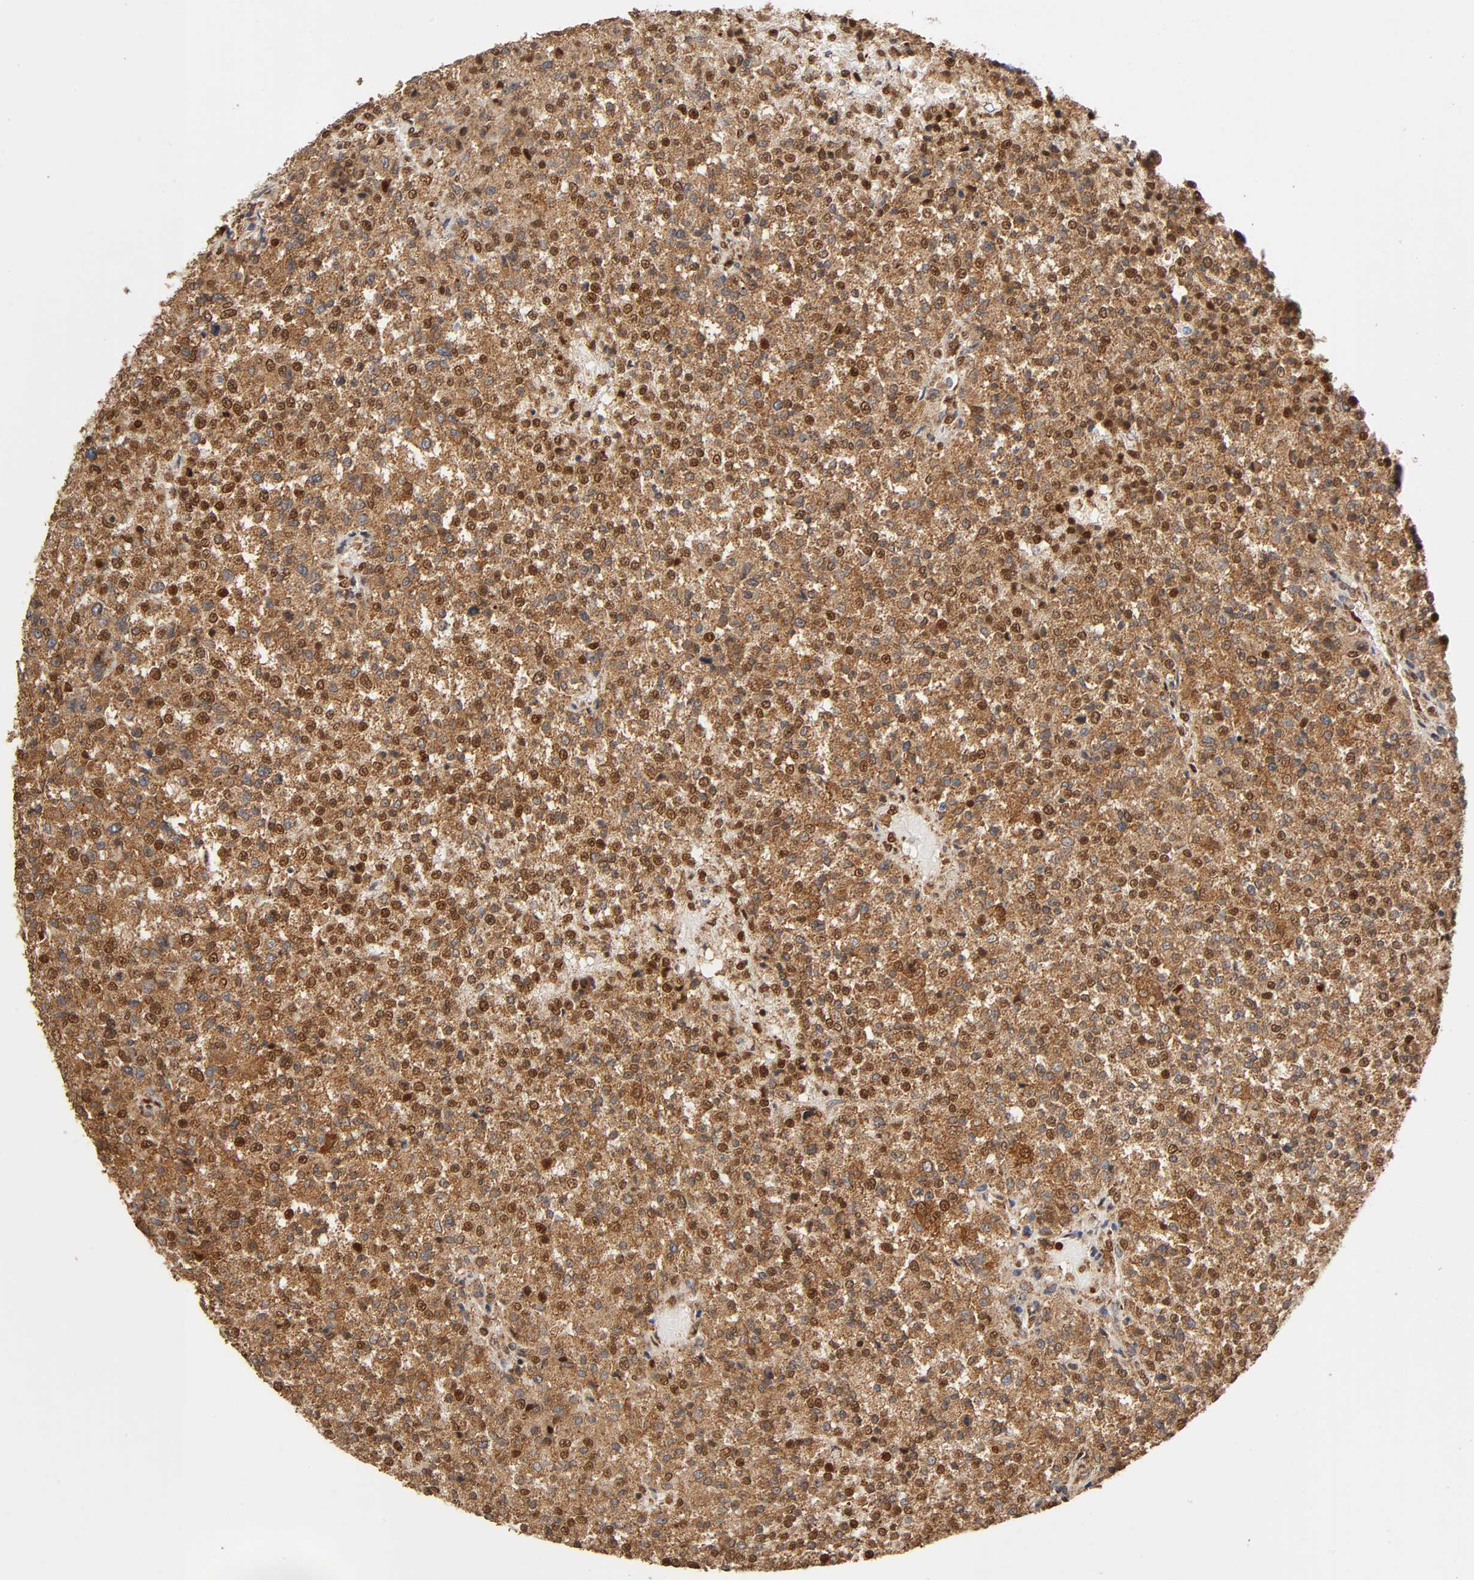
{"staining": {"intensity": "strong", "quantity": ">75%", "location": "cytoplasmic/membranous,nuclear"}, "tissue": "testis cancer", "cell_type": "Tumor cells", "image_type": "cancer", "snomed": [{"axis": "morphology", "description": "Seminoma, NOS"}, {"axis": "topography", "description": "Testis"}], "caption": "A photomicrograph of seminoma (testis) stained for a protein displays strong cytoplasmic/membranous and nuclear brown staining in tumor cells.", "gene": "RNF122", "patient": {"sex": "male", "age": 59}}